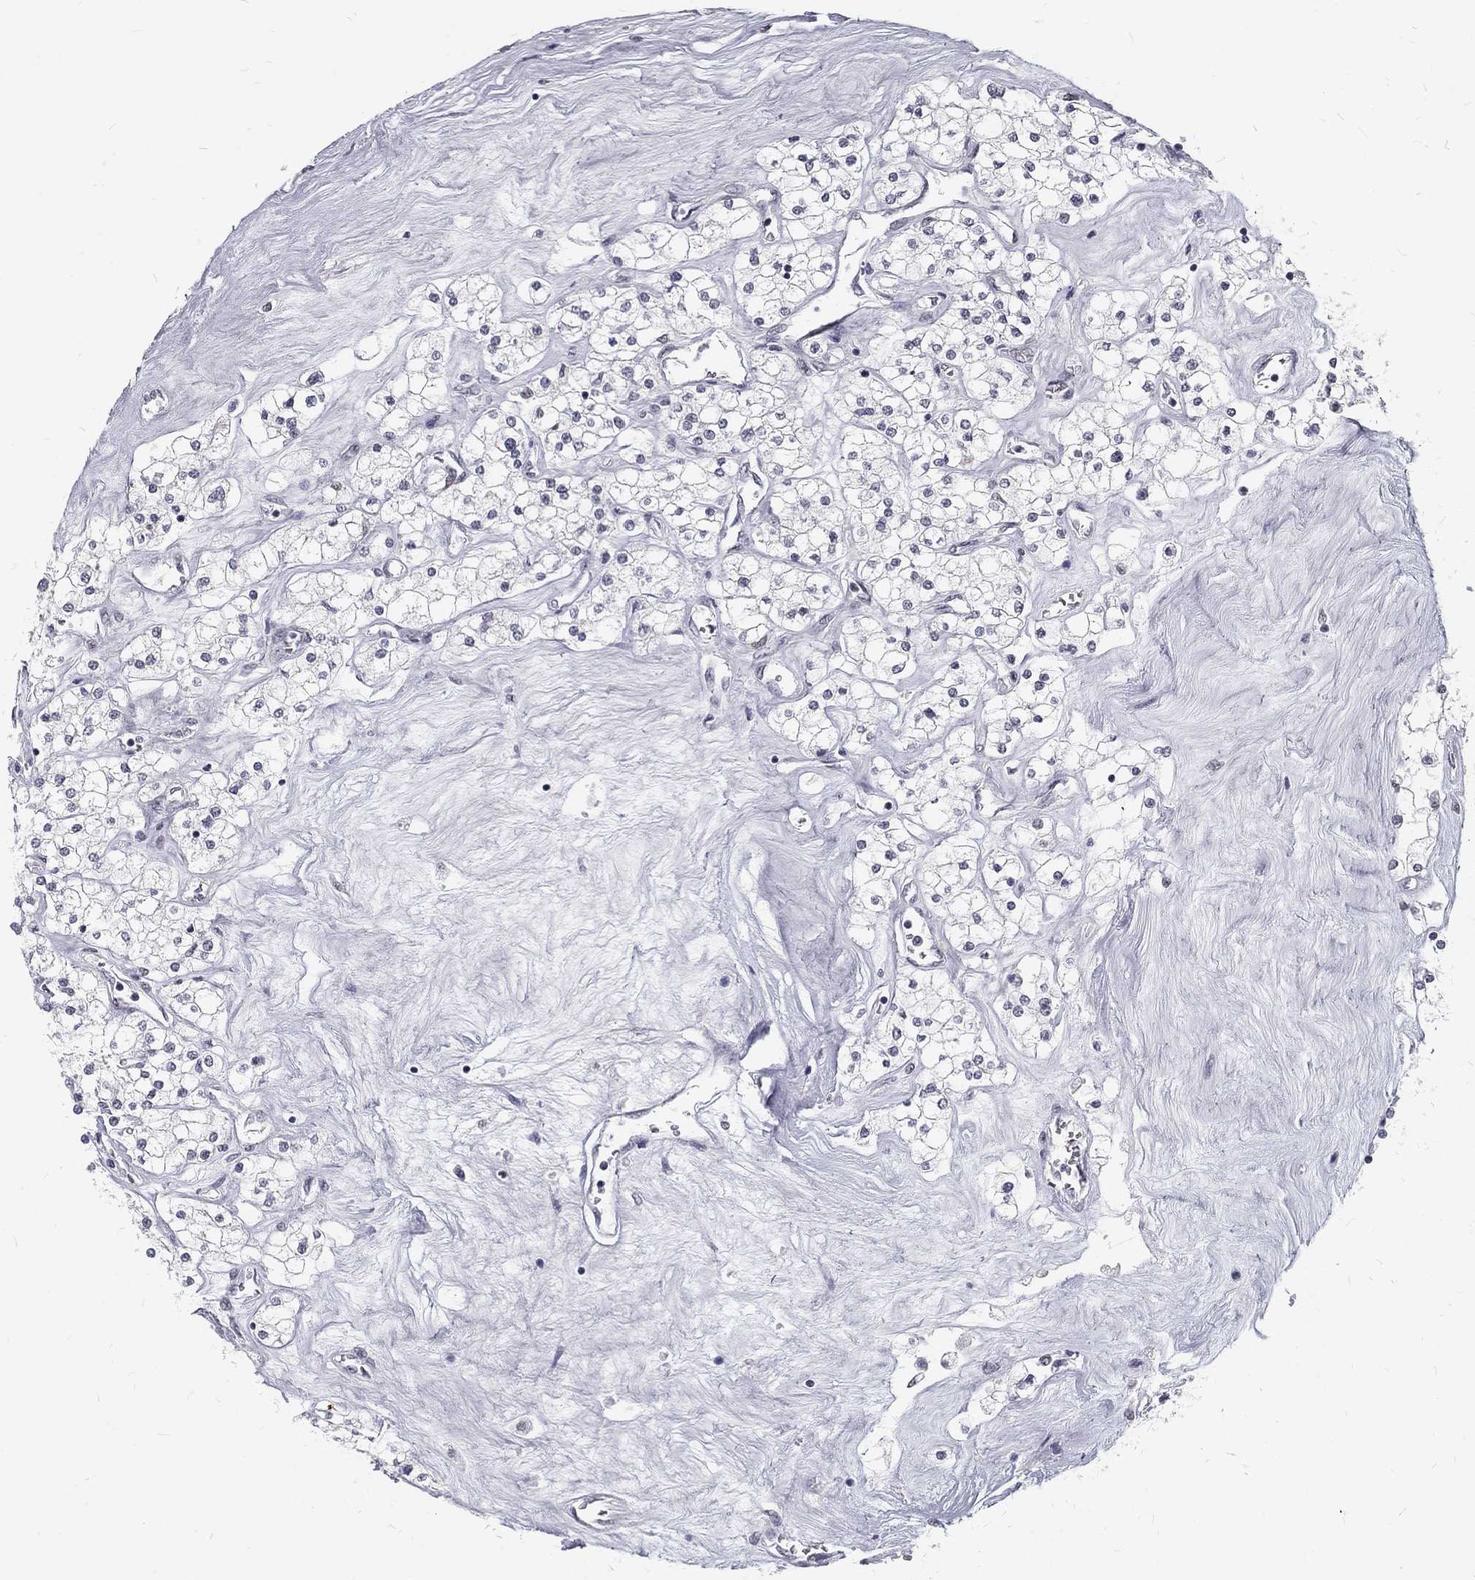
{"staining": {"intensity": "negative", "quantity": "none", "location": "none"}, "tissue": "renal cancer", "cell_type": "Tumor cells", "image_type": "cancer", "snomed": [{"axis": "morphology", "description": "Adenocarcinoma, NOS"}, {"axis": "topography", "description": "Kidney"}], "caption": "IHC micrograph of adenocarcinoma (renal) stained for a protein (brown), which reveals no positivity in tumor cells.", "gene": "SNORC", "patient": {"sex": "male", "age": 80}}